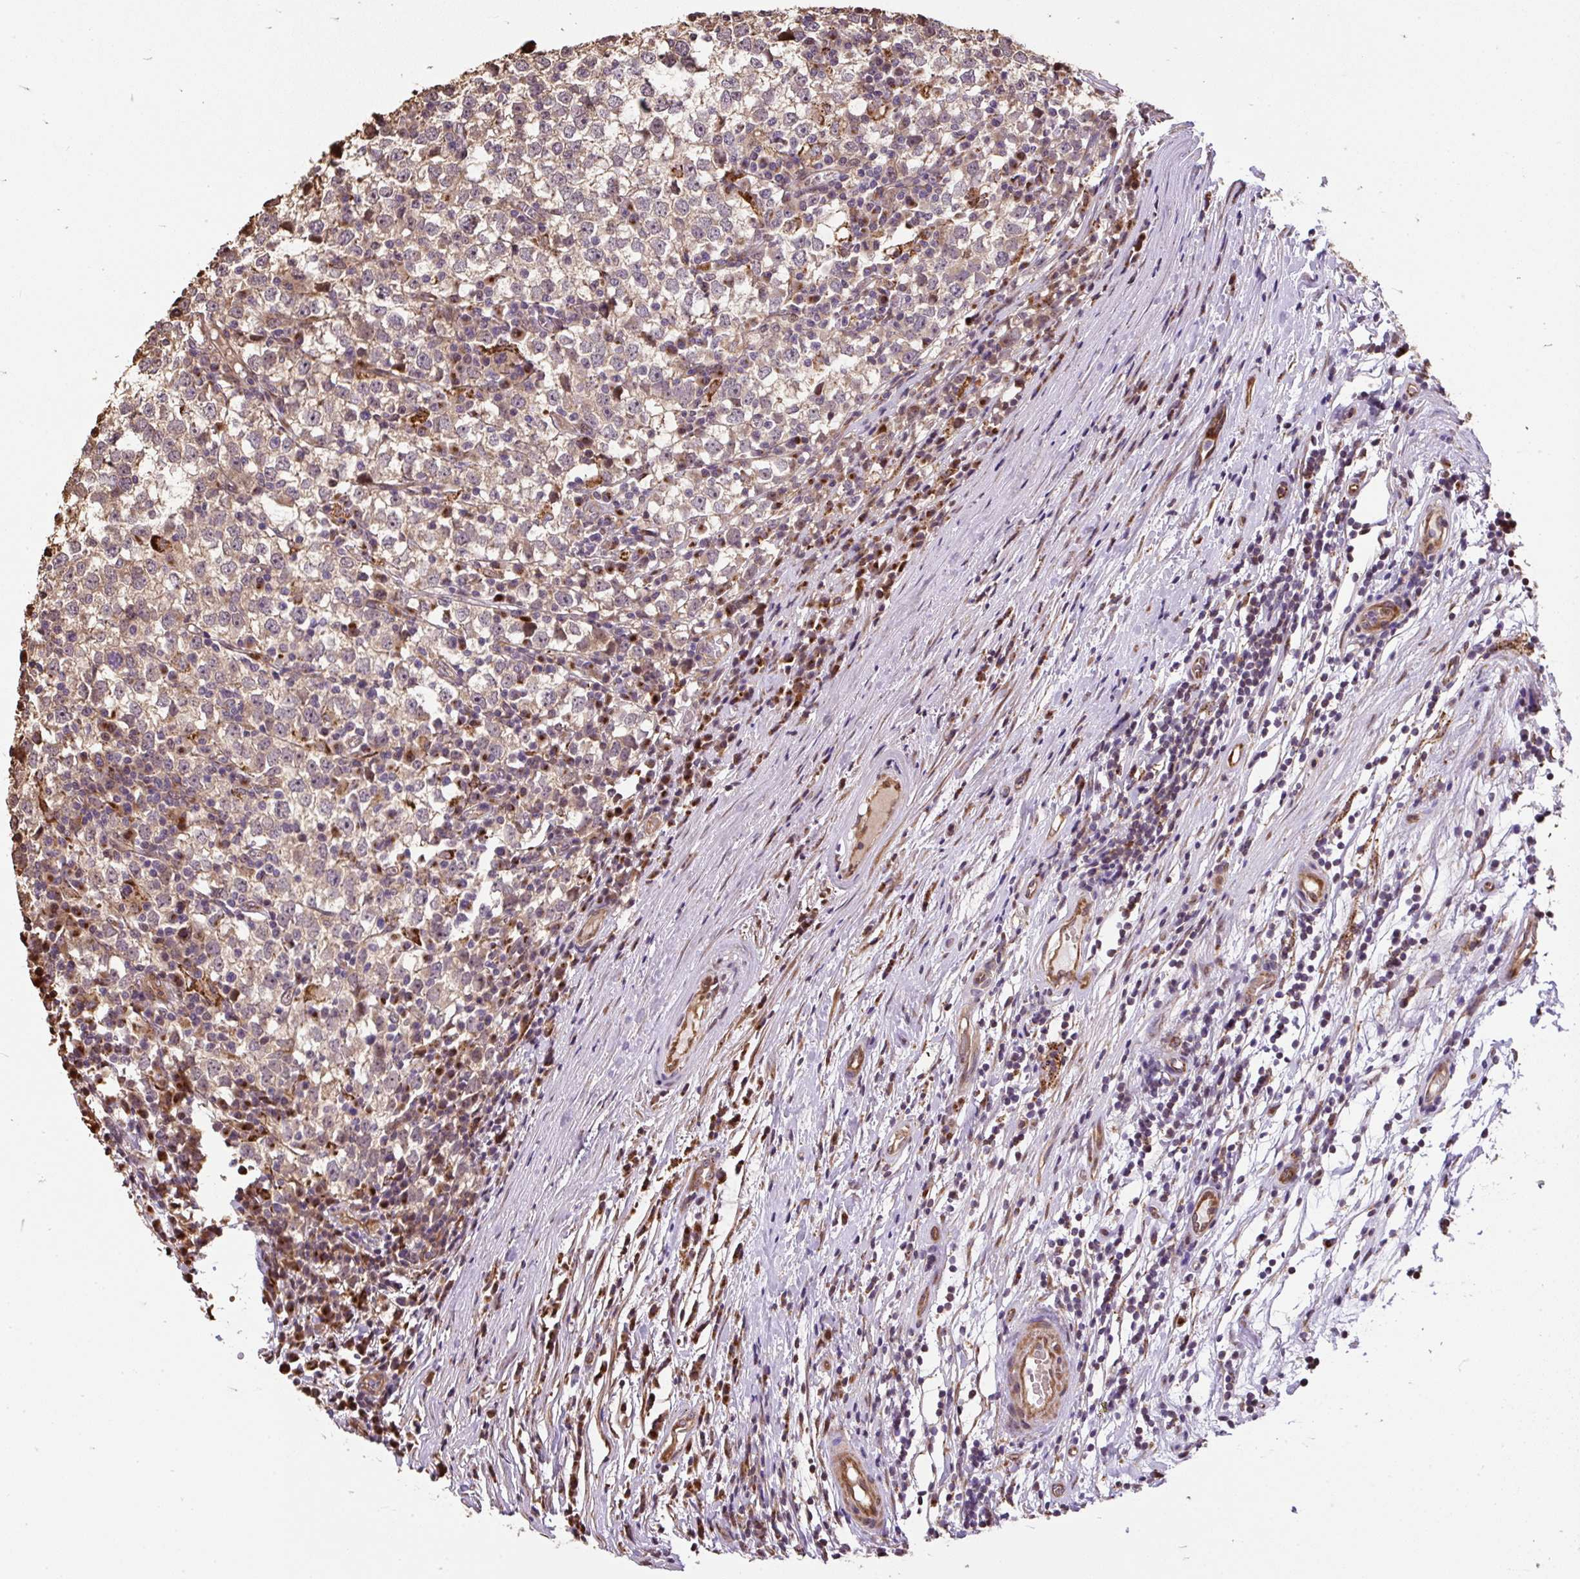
{"staining": {"intensity": "weak", "quantity": "<25%", "location": "cytoplasmic/membranous"}, "tissue": "testis cancer", "cell_type": "Tumor cells", "image_type": "cancer", "snomed": [{"axis": "morphology", "description": "Seminoma, NOS"}, {"axis": "topography", "description": "Testis"}], "caption": "Tumor cells are negative for brown protein staining in testis seminoma.", "gene": "PUS7L", "patient": {"sex": "male", "age": 65}}